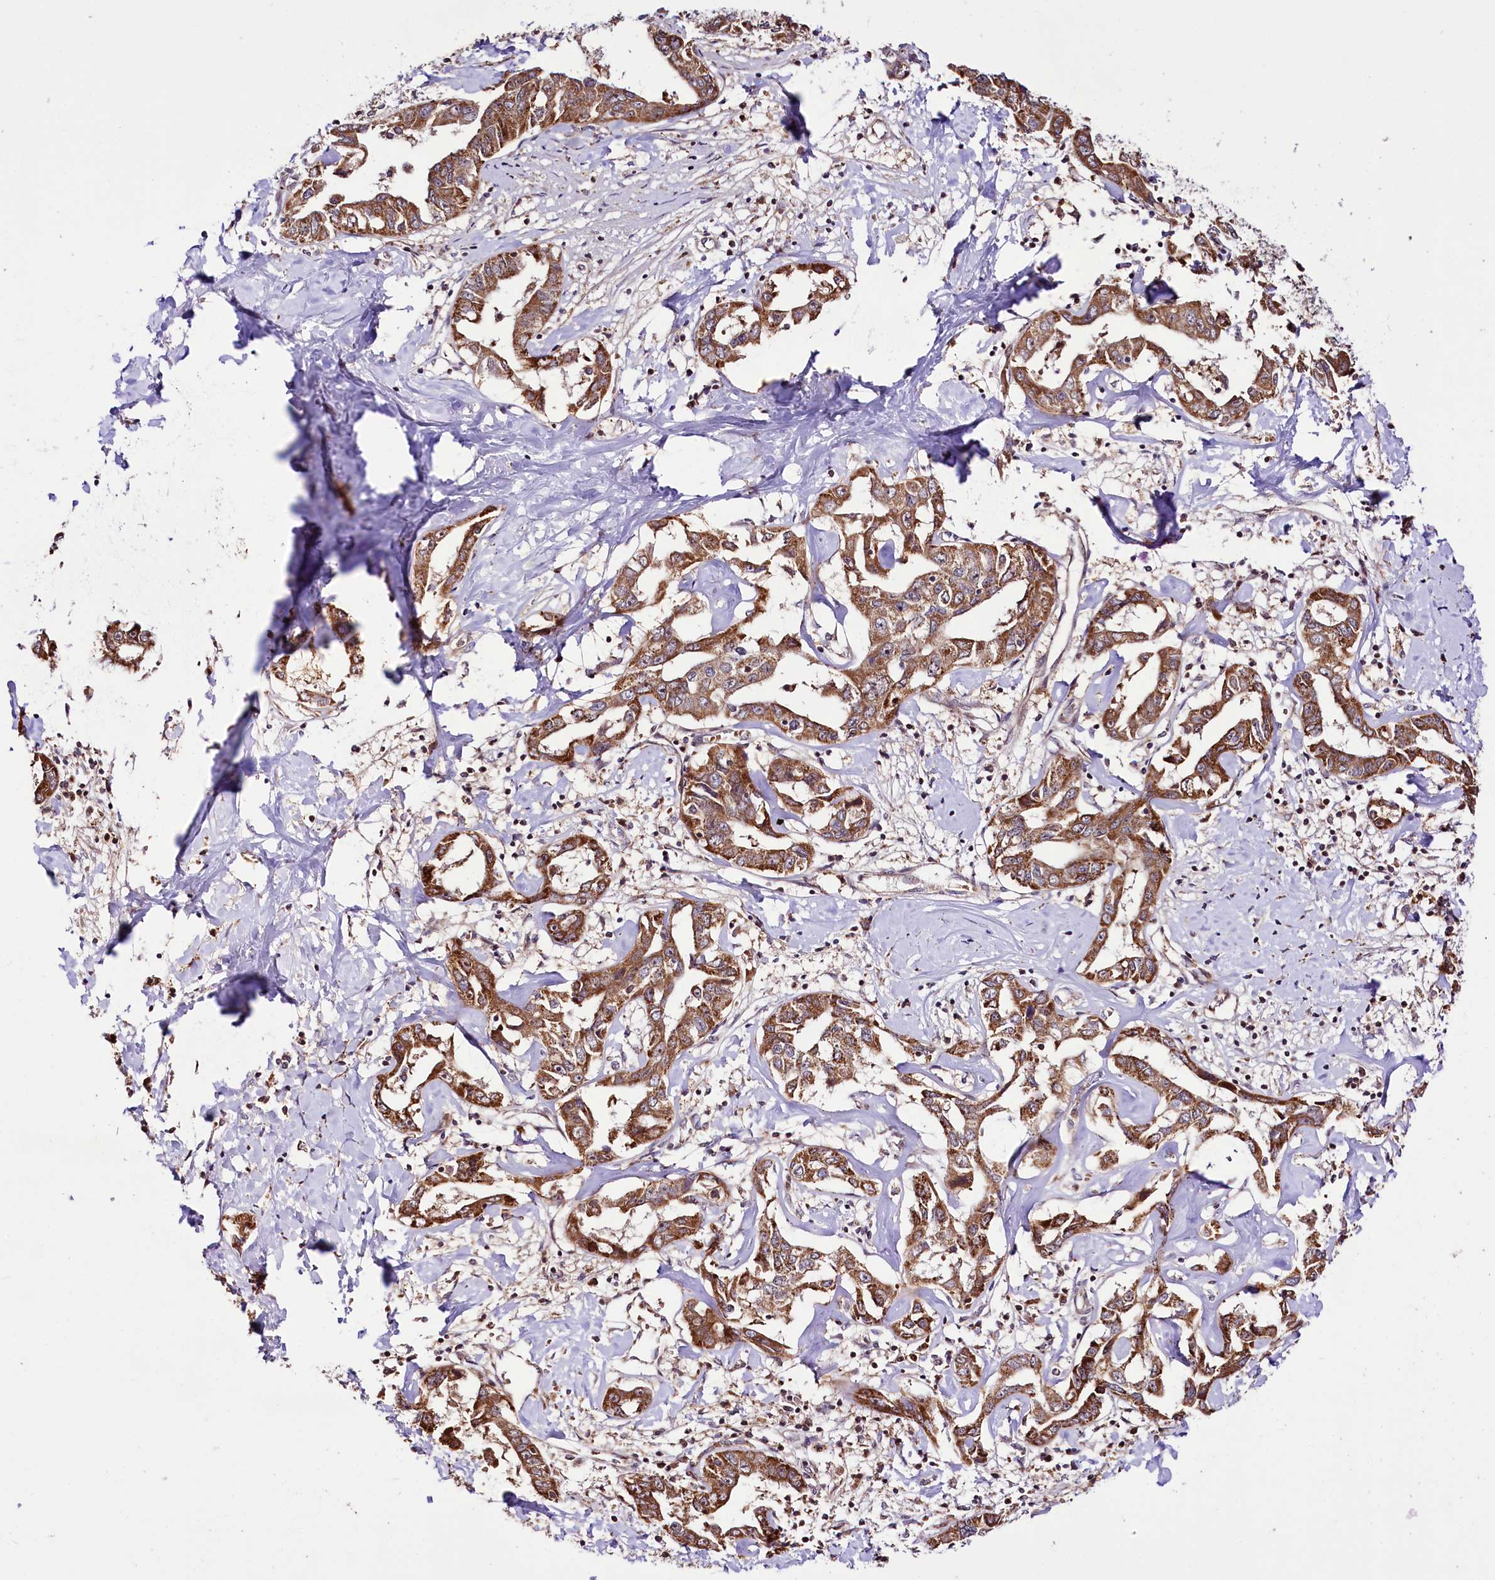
{"staining": {"intensity": "moderate", "quantity": ">75%", "location": "cytoplasmic/membranous"}, "tissue": "liver cancer", "cell_type": "Tumor cells", "image_type": "cancer", "snomed": [{"axis": "morphology", "description": "Cholangiocarcinoma"}, {"axis": "topography", "description": "Liver"}], "caption": "Immunohistochemical staining of liver cholangiocarcinoma reveals medium levels of moderate cytoplasmic/membranous positivity in about >75% of tumor cells.", "gene": "ST7", "patient": {"sex": "male", "age": 59}}